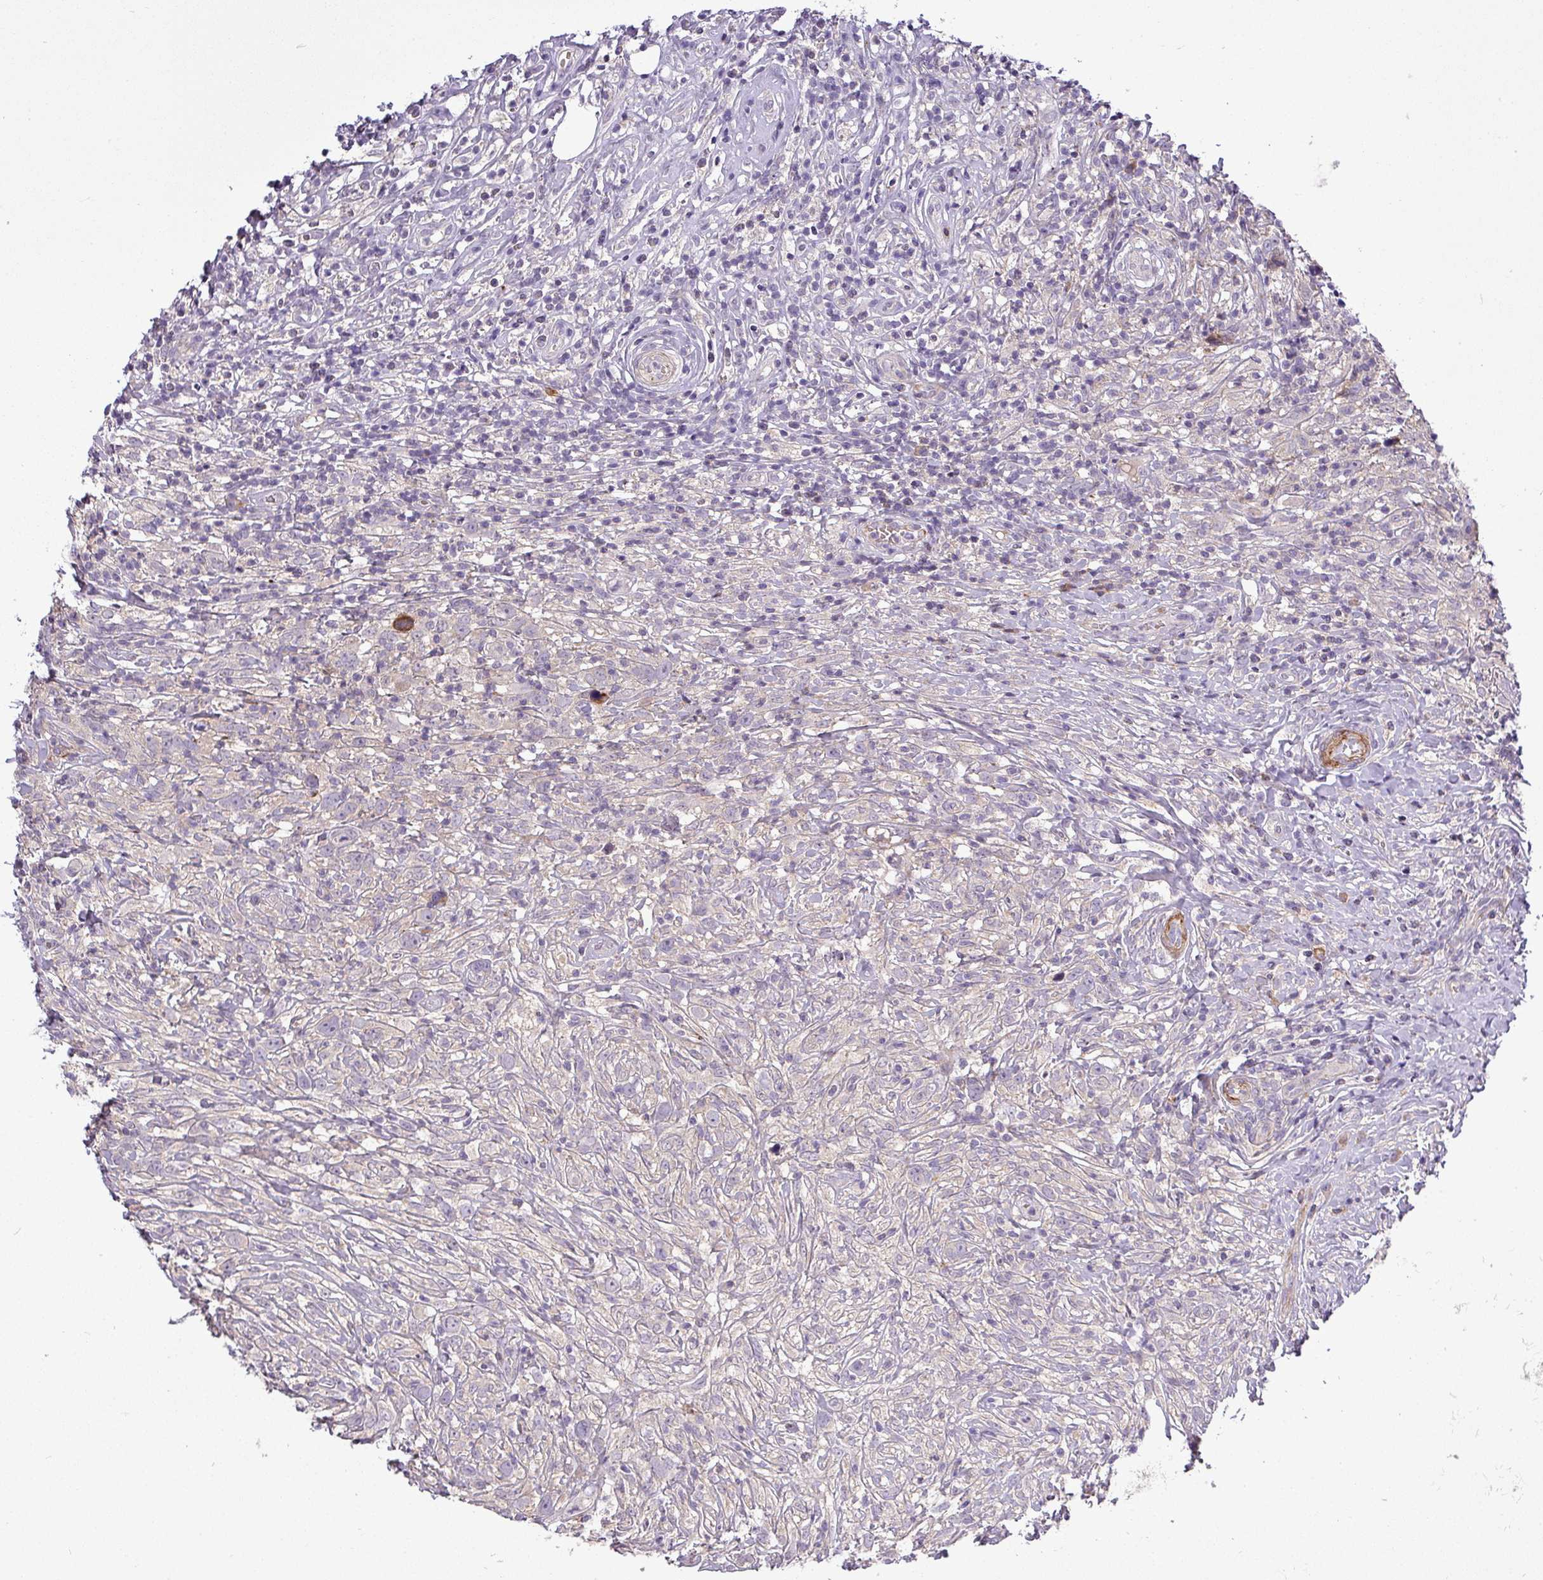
{"staining": {"intensity": "negative", "quantity": "none", "location": "none"}, "tissue": "lymphoma", "cell_type": "Tumor cells", "image_type": "cancer", "snomed": [{"axis": "morphology", "description": "Hodgkin's disease, NOS"}, {"axis": "topography", "description": "No Tissue"}], "caption": "The IHC histopathology image has no significant positivity in tumor cells of lymphoma tissue.", "gene": "TPRA1", "patient": {"sex": "female", "age": 21}}